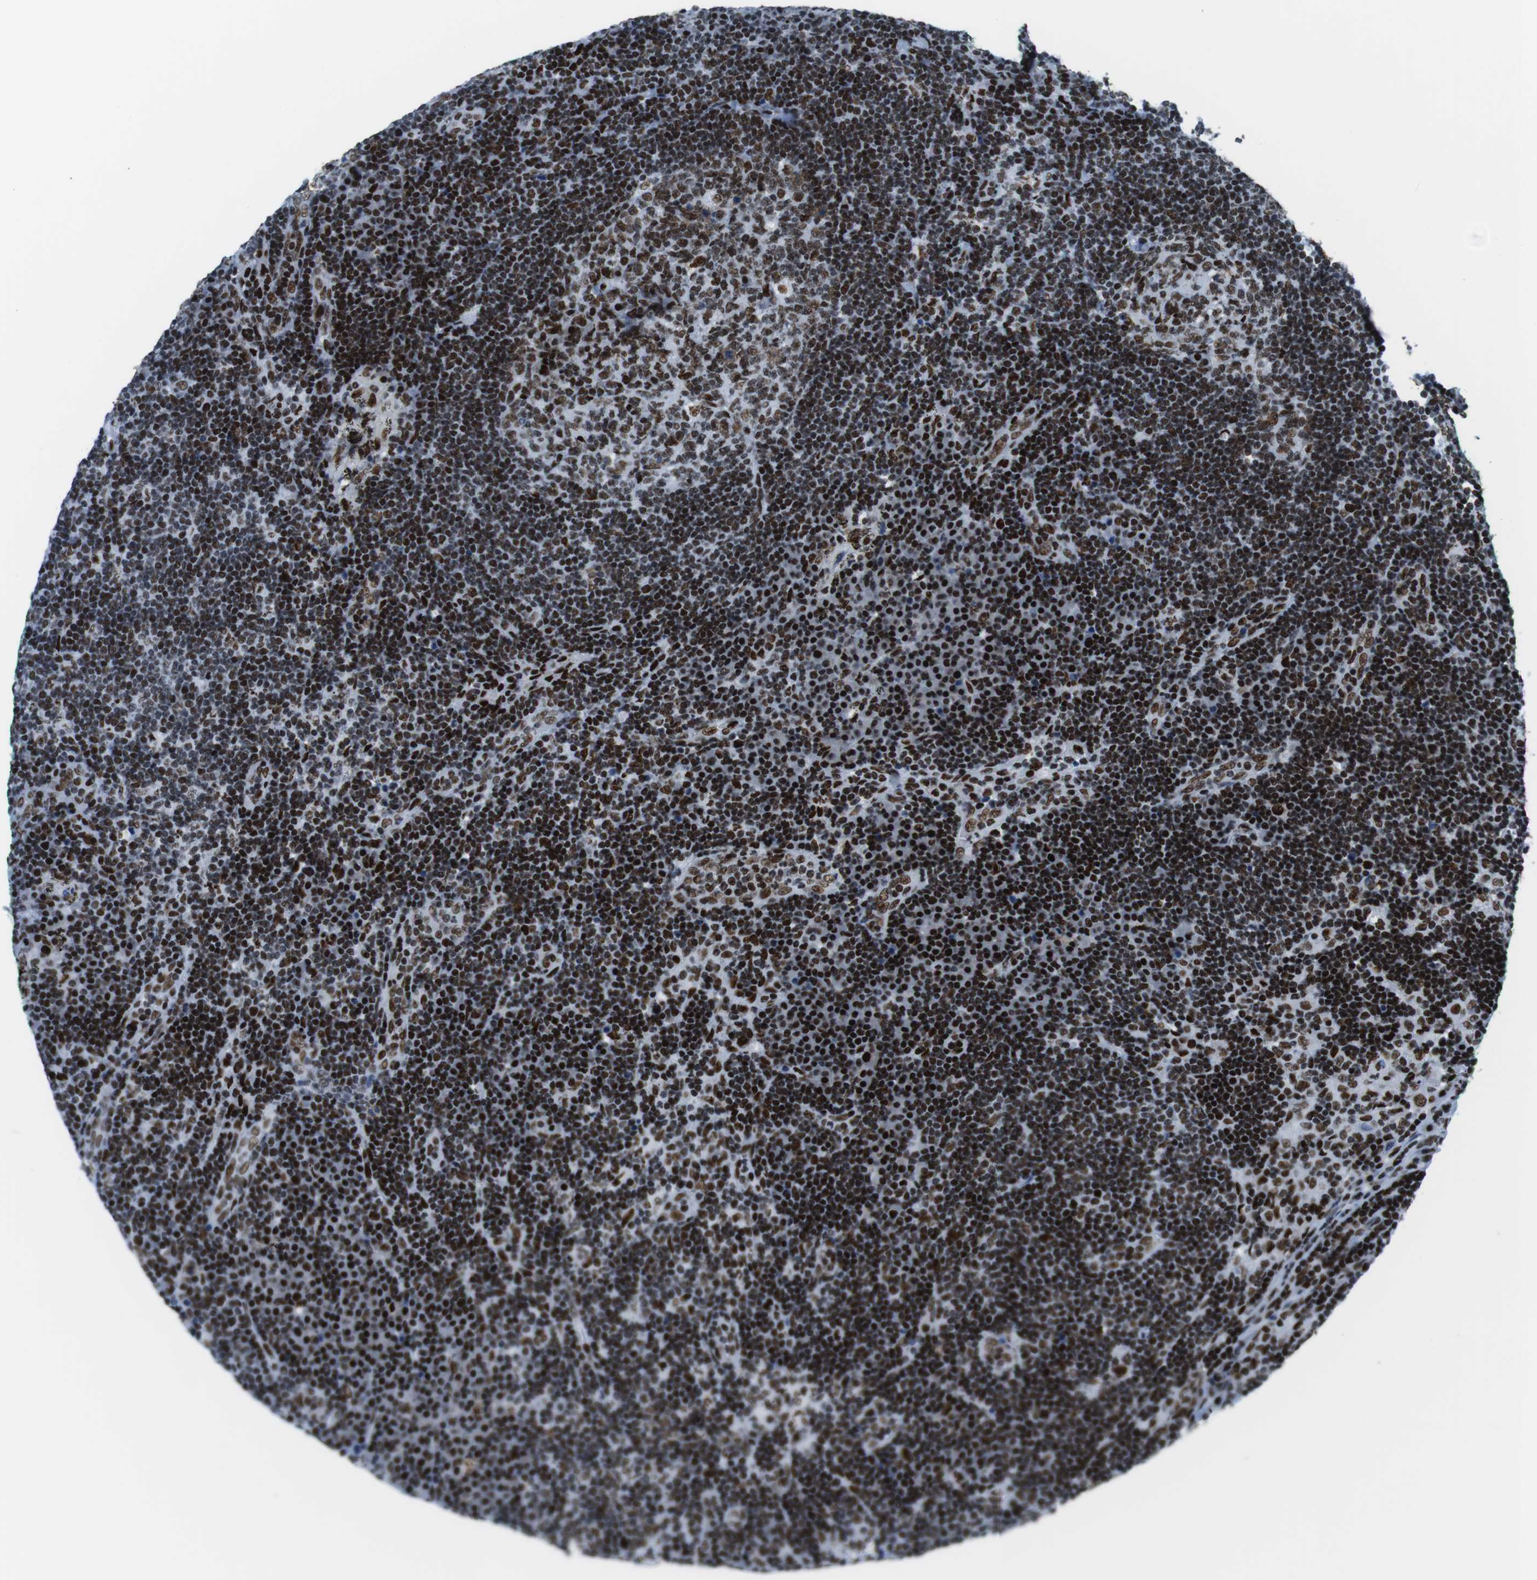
{"staining": {"intensity": "strong", "quantity": ">75%", "location": "nuclear"}, "tissue": "lymph node", "cell_type": "Germinal center cells", "image_type": "normal", "snomed": [{"axis": "morphology", "description": "Normal tissue, NOS"}, {"axis": "morphology", "description": "Squamous cell carcinoma, metastatic, NOS"}, {"axis": "topography", "description": "Lymph node"}], "caption": "Immunohistochemistry (IHC) of unremarkable lymph node demonstrates high levels of strong nuclear staining in approximately >75% of germinal center cells. (DAB IHC, brown staining for protein, blue staining for nuclei).", "gene": "CITED2", "patient": {"sex": "female", "age": 53}}